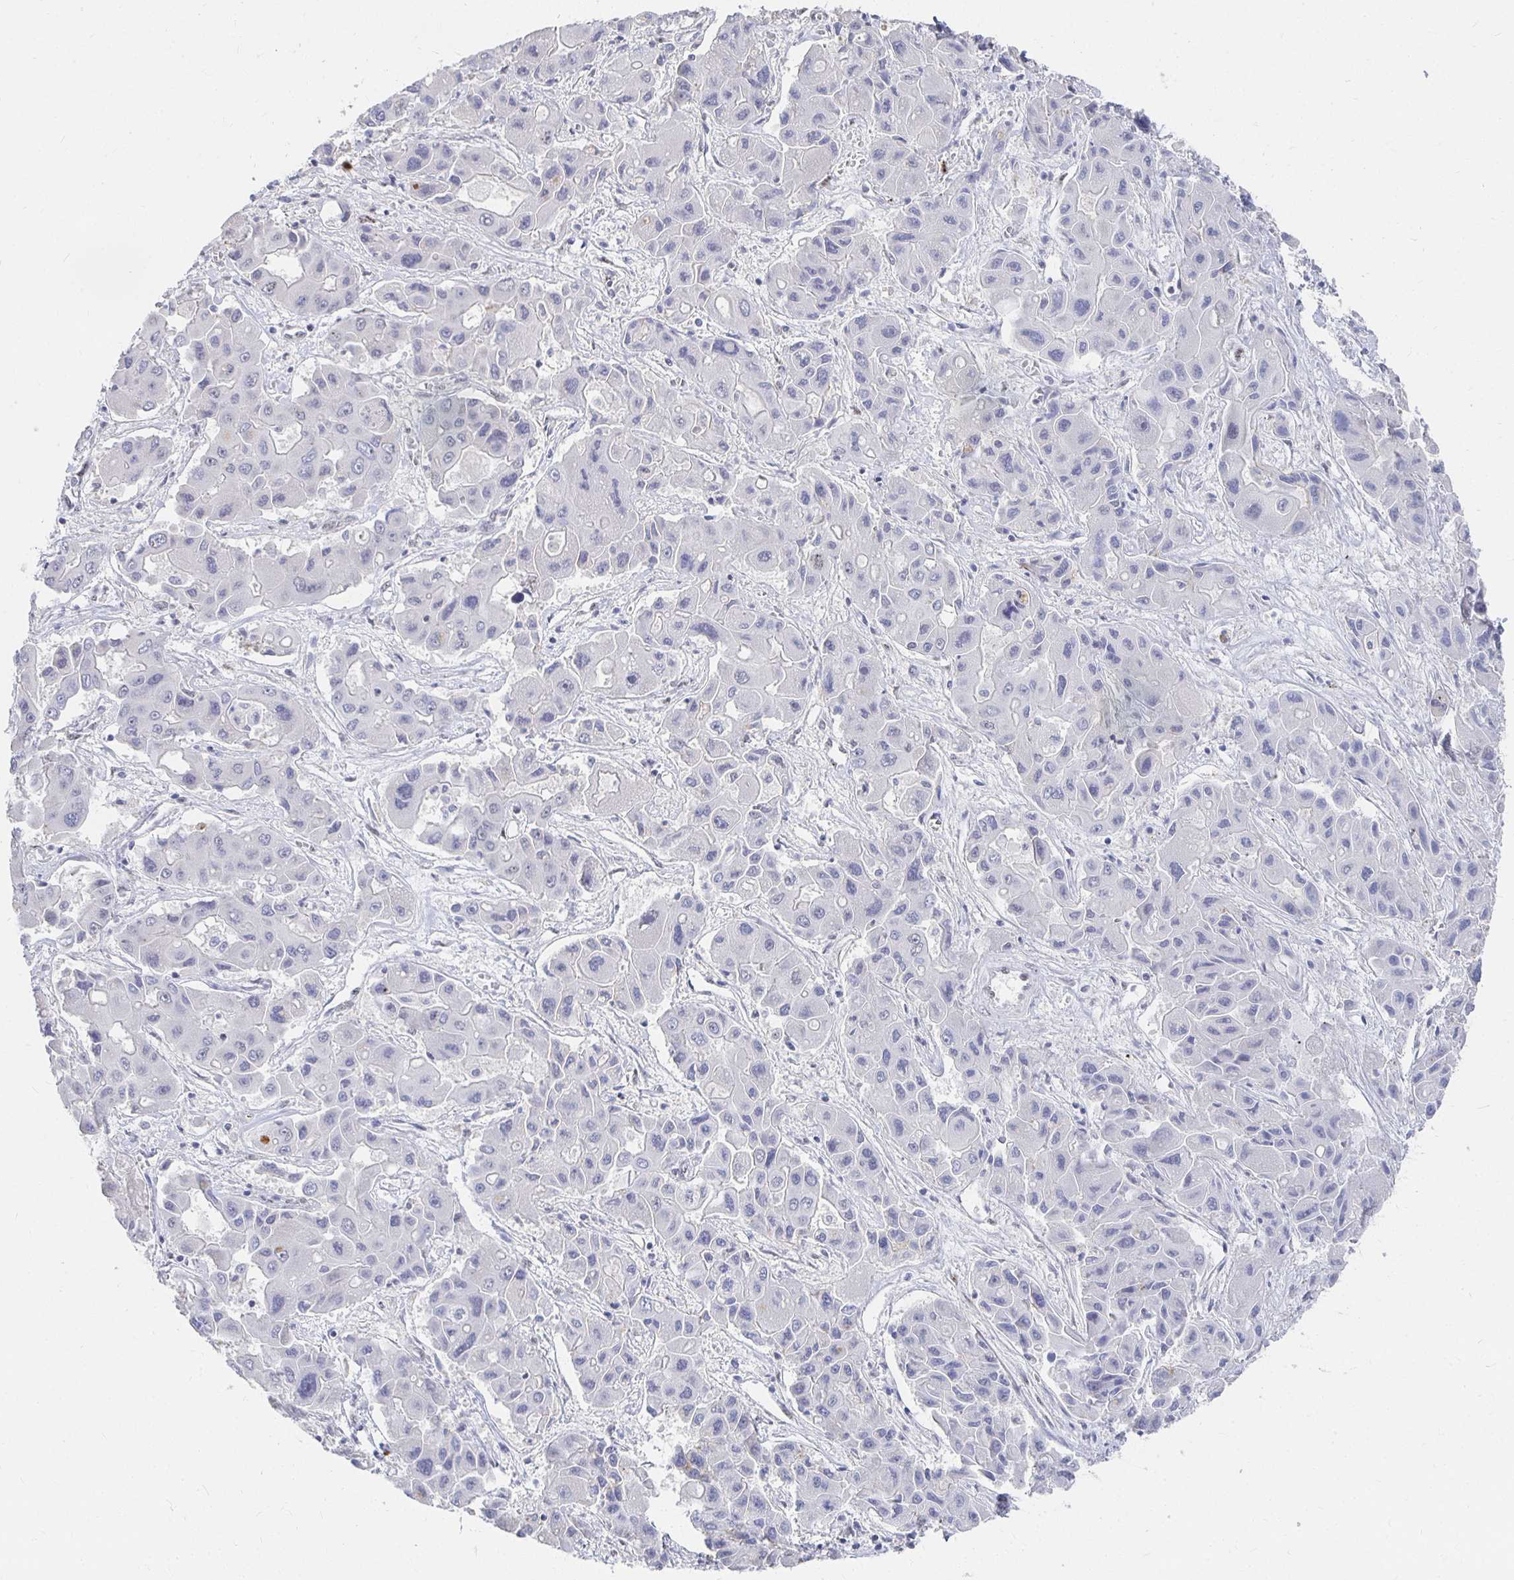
{"staining": {"intensity": "negative", "quantity": "none", "location": "none"}, "tissue": "liver cancer", "cell_type": "Tumor cells", "image_type": "cancer", "snomed": [{"axis": "morphology", "description": "Cholangiocarcinoma"}, {"axis": "topography", "description": "Liver"}], "caption": "The immunohistochemistry image has no significant expression in tumor cells of liver cholangiocarcinoma tissue.", "gene": "CLIC3", "patient": {"sex": "male", "age": 67}}